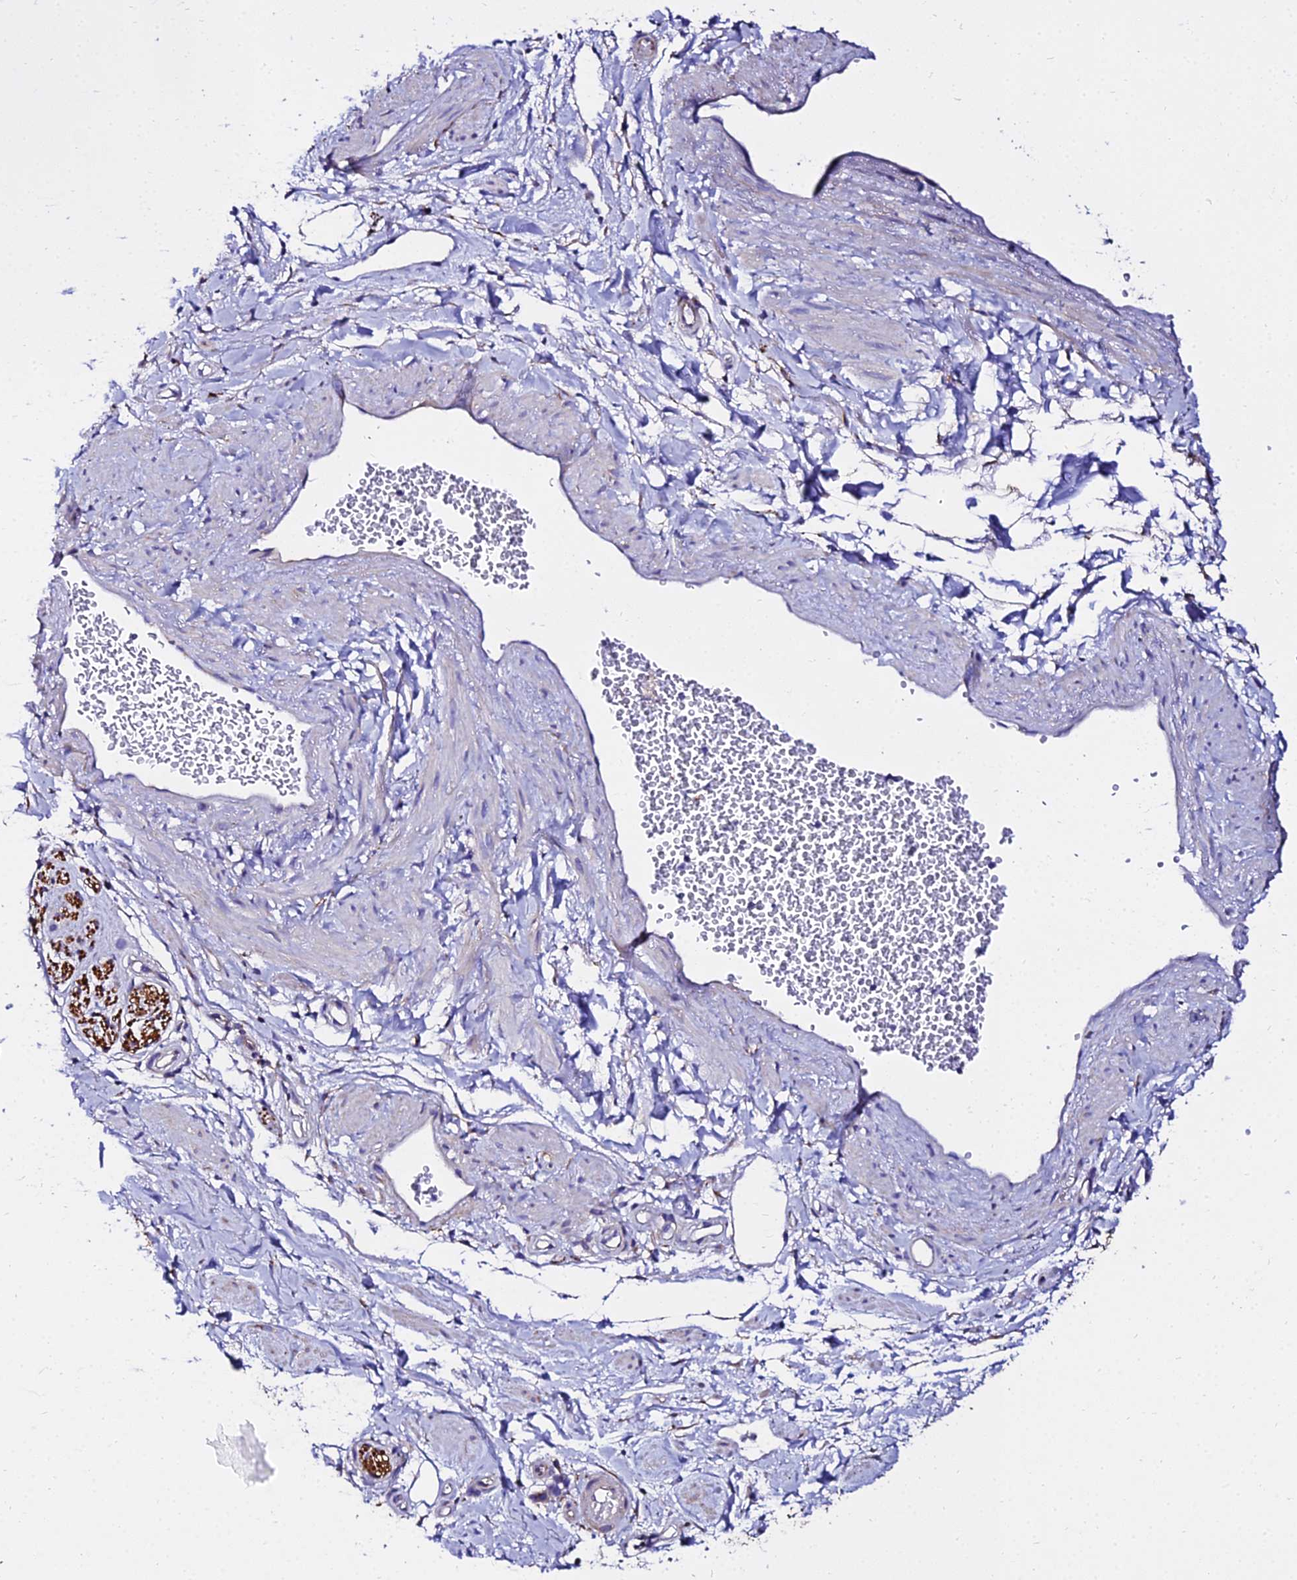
{"staining": {"intensity": "negative", "quantity": "none", "location": "none"}, "tissue": "adipose tissue", "cell_type": "Adipocytes", "image_type": "normal", "snomed": [{"axis": "morphology", "description": "Normal tissue, NOS"}, {"axis": "topography", "description": "Soft tissue"}, {"axis": "topography", "description": "Adipose tissue"}, {"axis": "topography", "description": "Vascular tissue"}, {"axis": "topography", "description": "Peripheral nerve tissue"}], "caption": "Adipocytes are negative for brown protein staining in normal adipose tissue.", "gene": "TUBA1A", "patient": {"sex": "male", "age": 74}}